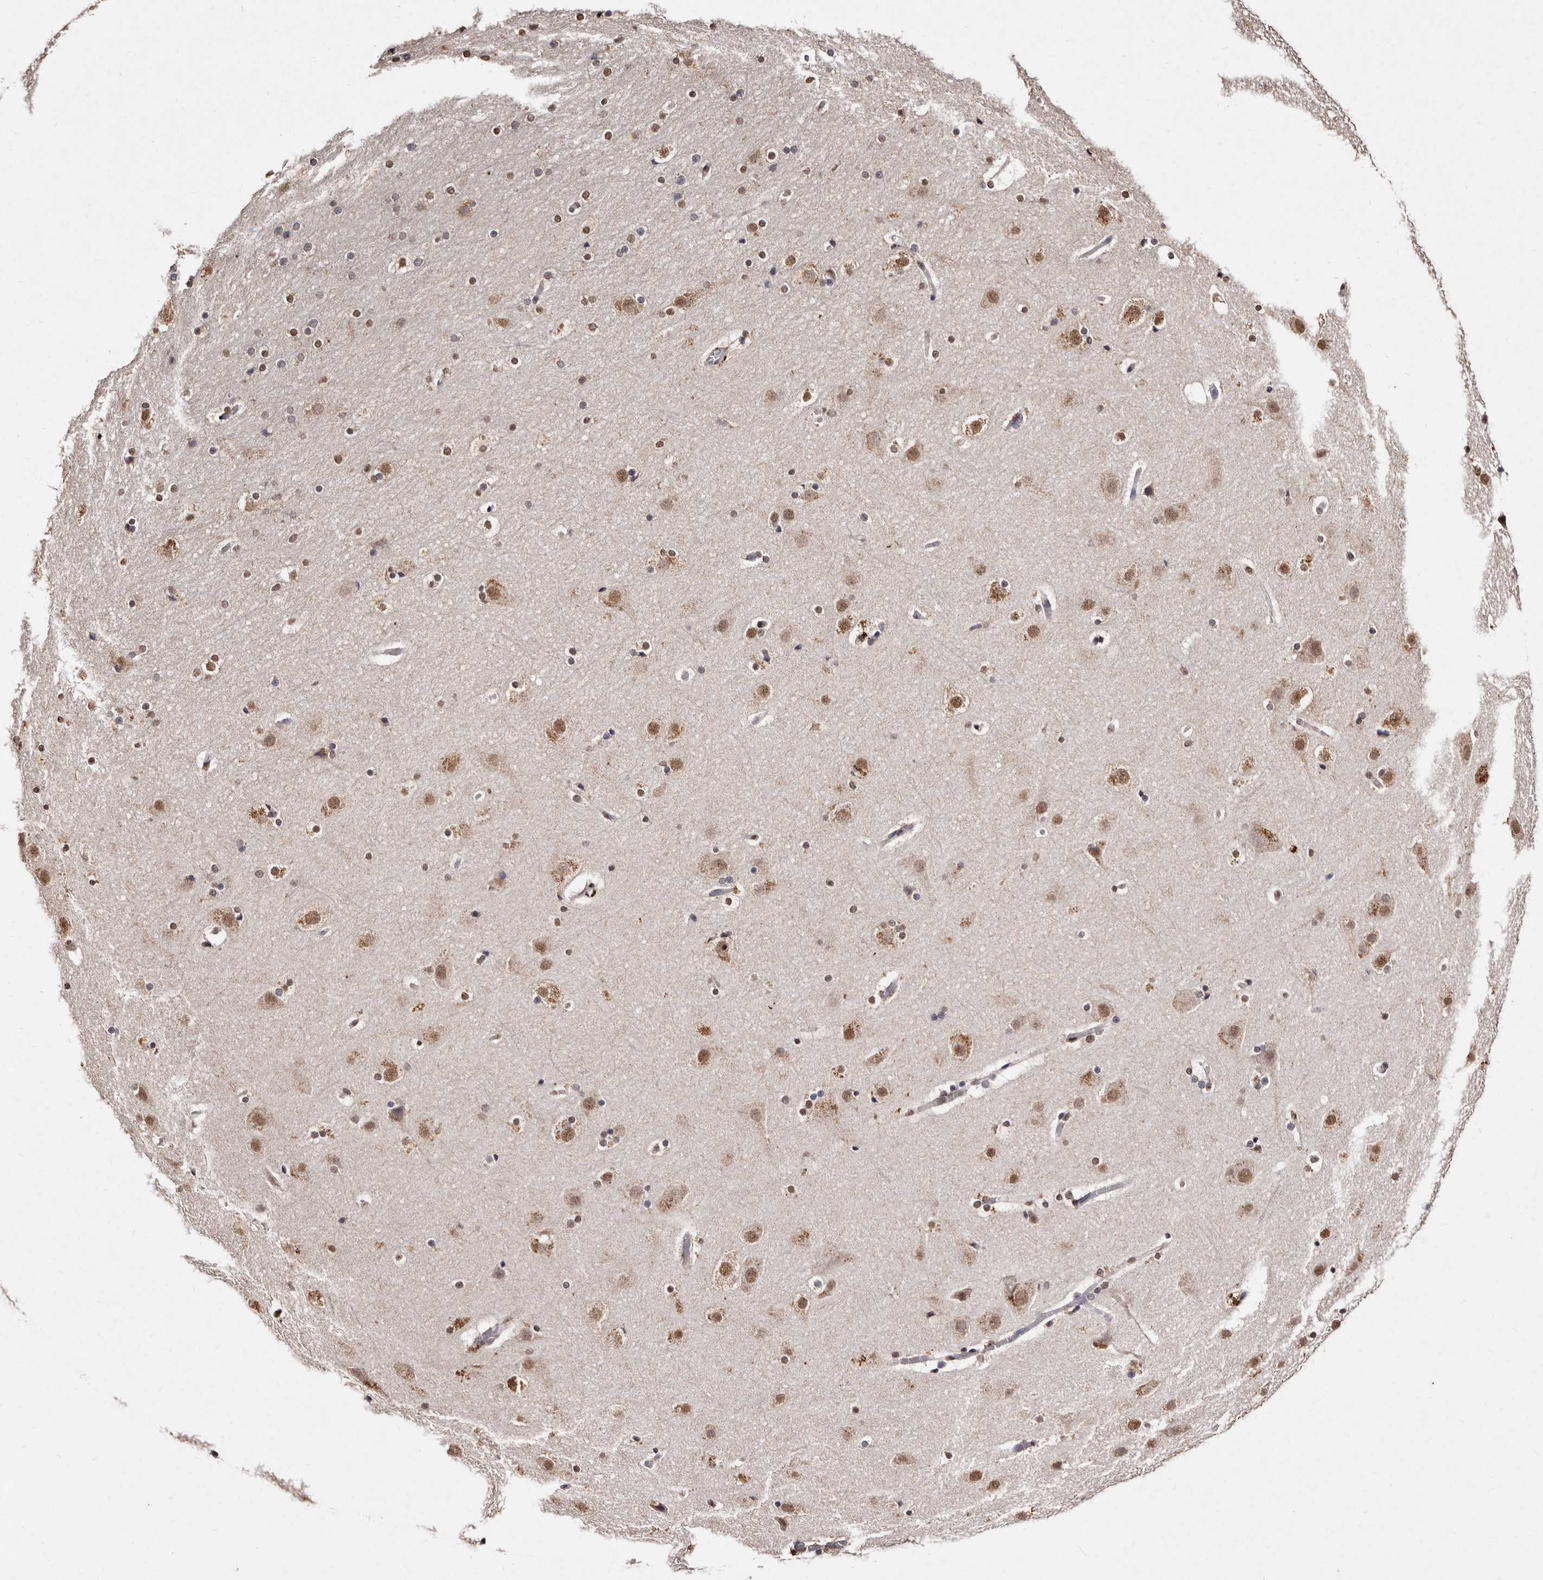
{"staining": {"intensity": "weak", "quantity": ">75%", "location": "nuclear"}, "tissue": "cerebral cortex", "cell_type": "Endothelial cells", "image_type": "normal", "snomed": [{"axis": "morphology", "description": "Normal tissue, NOS"}, {"axis": "topography", "description": "Cerebral cortex"}], "caption": "The image demonstrates a brown stain indicating the presence of a protein in the nuclear of endothelial cells in cerebral cortex. (Stains: DAB (3,3'-diaminobenzidine) in brown, nuclei in blue, Microscopy: brightfield microscopy at high magnification).", "gene": "ERBB4", "patient": {"sex": "male", "age": 57}}